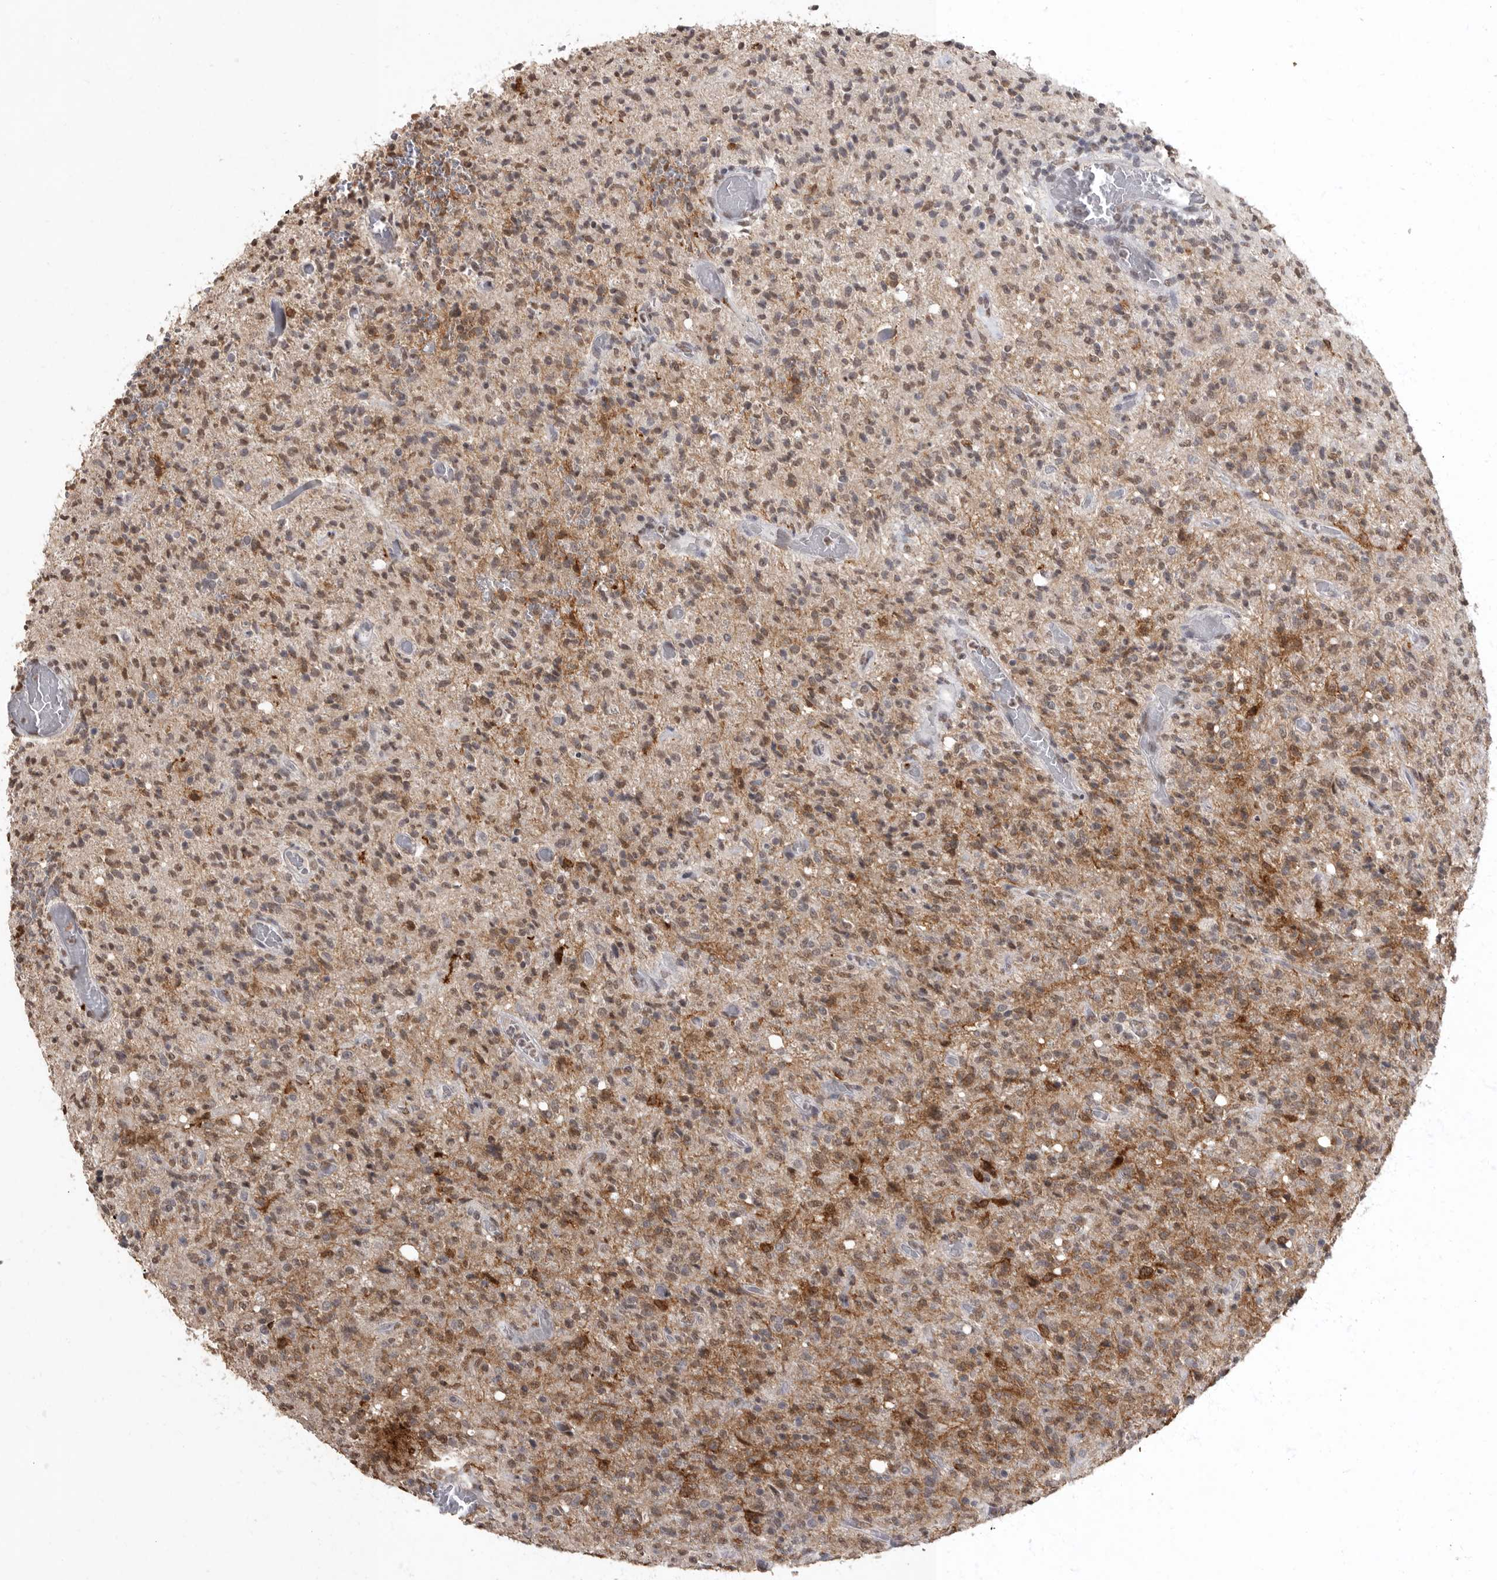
{"staining": {"intensity": "moderate", "quantity": ">75%", "location": "cytoplasmic/membranous"}, "tissue": "glioma", "cell_type": "Tumor cells", "image_type": "cancer", "snomed": [{"axis": "morphology", "description": "Glioma, malignant, High grade"}, {"axis": "topography", "description": "Brain"}], "caption": "The image demonstrates staining of malignant glioma (high-grade), revealing moderate cytoplasmic/membranous protein positivity (brown color) within tumor cells. (IHC, brightfield microscopy, high magnification).", "gene": "NBL1", "patient": {"sex": "female", "age": 57}}